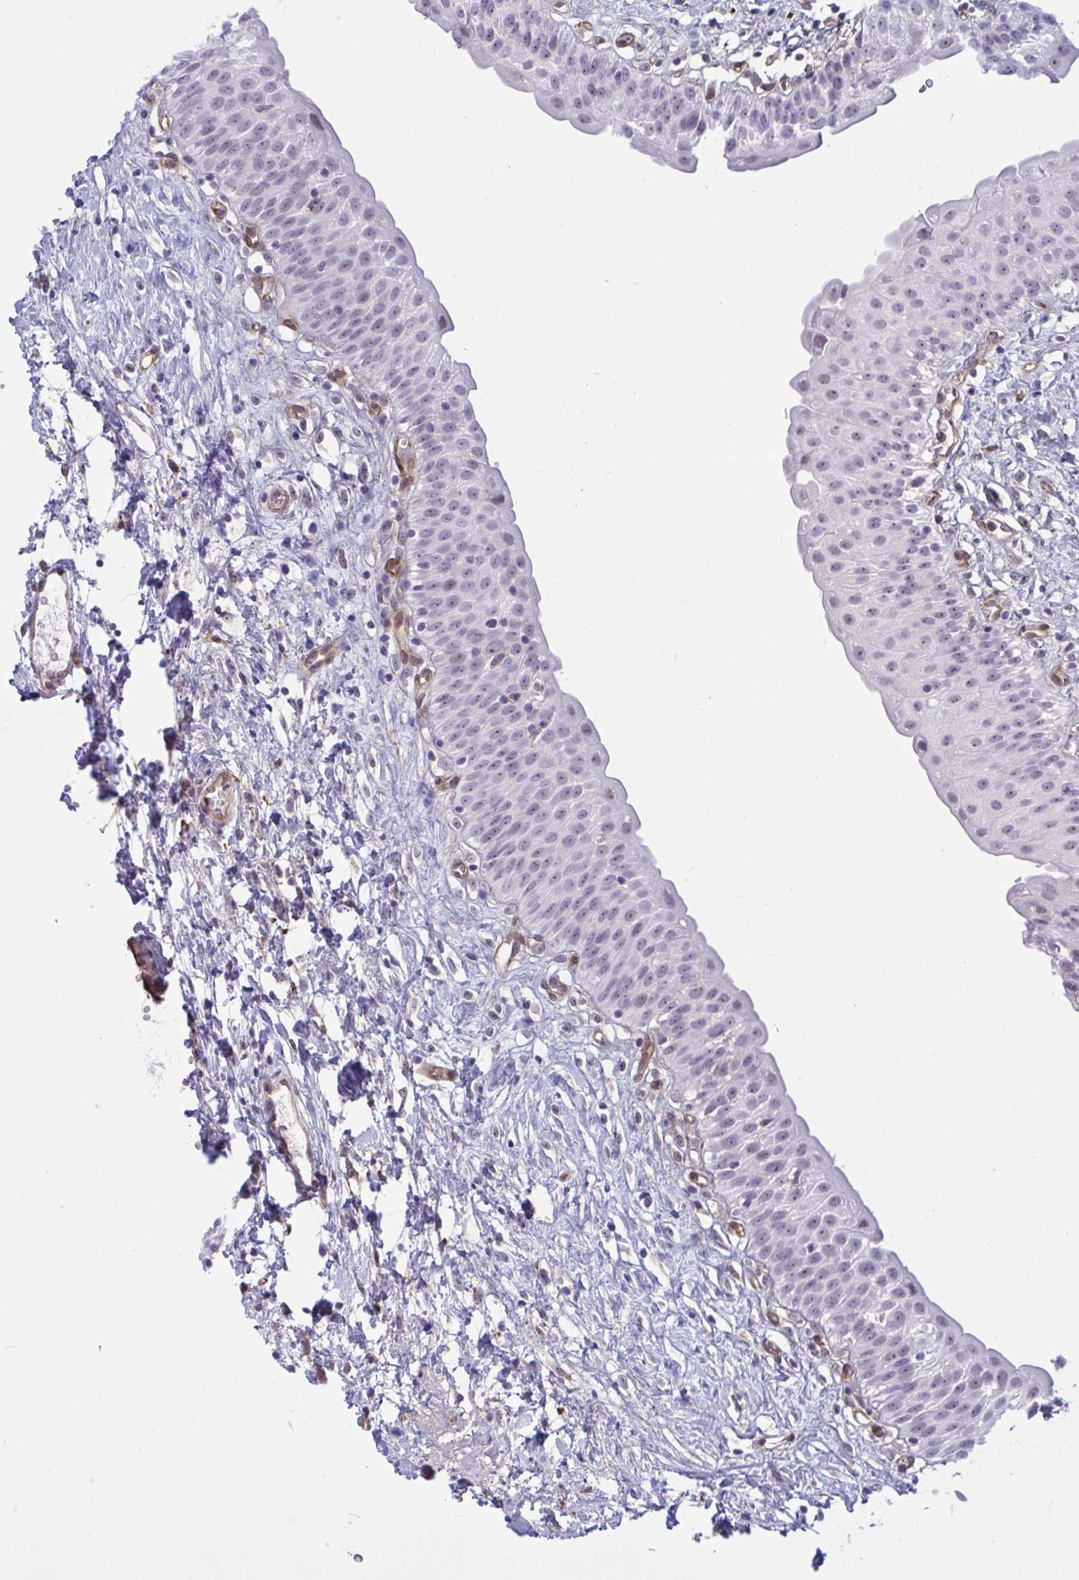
{"staining": {"intensity": "weak", "quantity": "<25%", "location": "nuclear"}, "tissue": "urinary bladder", "cell_type": "Urothelial cells", "image_type": "normal", "snomed": [{"axis": "morphology", "description": "Normal tissue, NOS"}, {"axis": "topography", "description": "Urinary bladder"}], "caption": "This is an immunohistochemistry image of normal human urinary bladder. There is no expression in urothelial cells.", "gene": "PRRT4", "patient": {"sex": "male", "age": 51}}